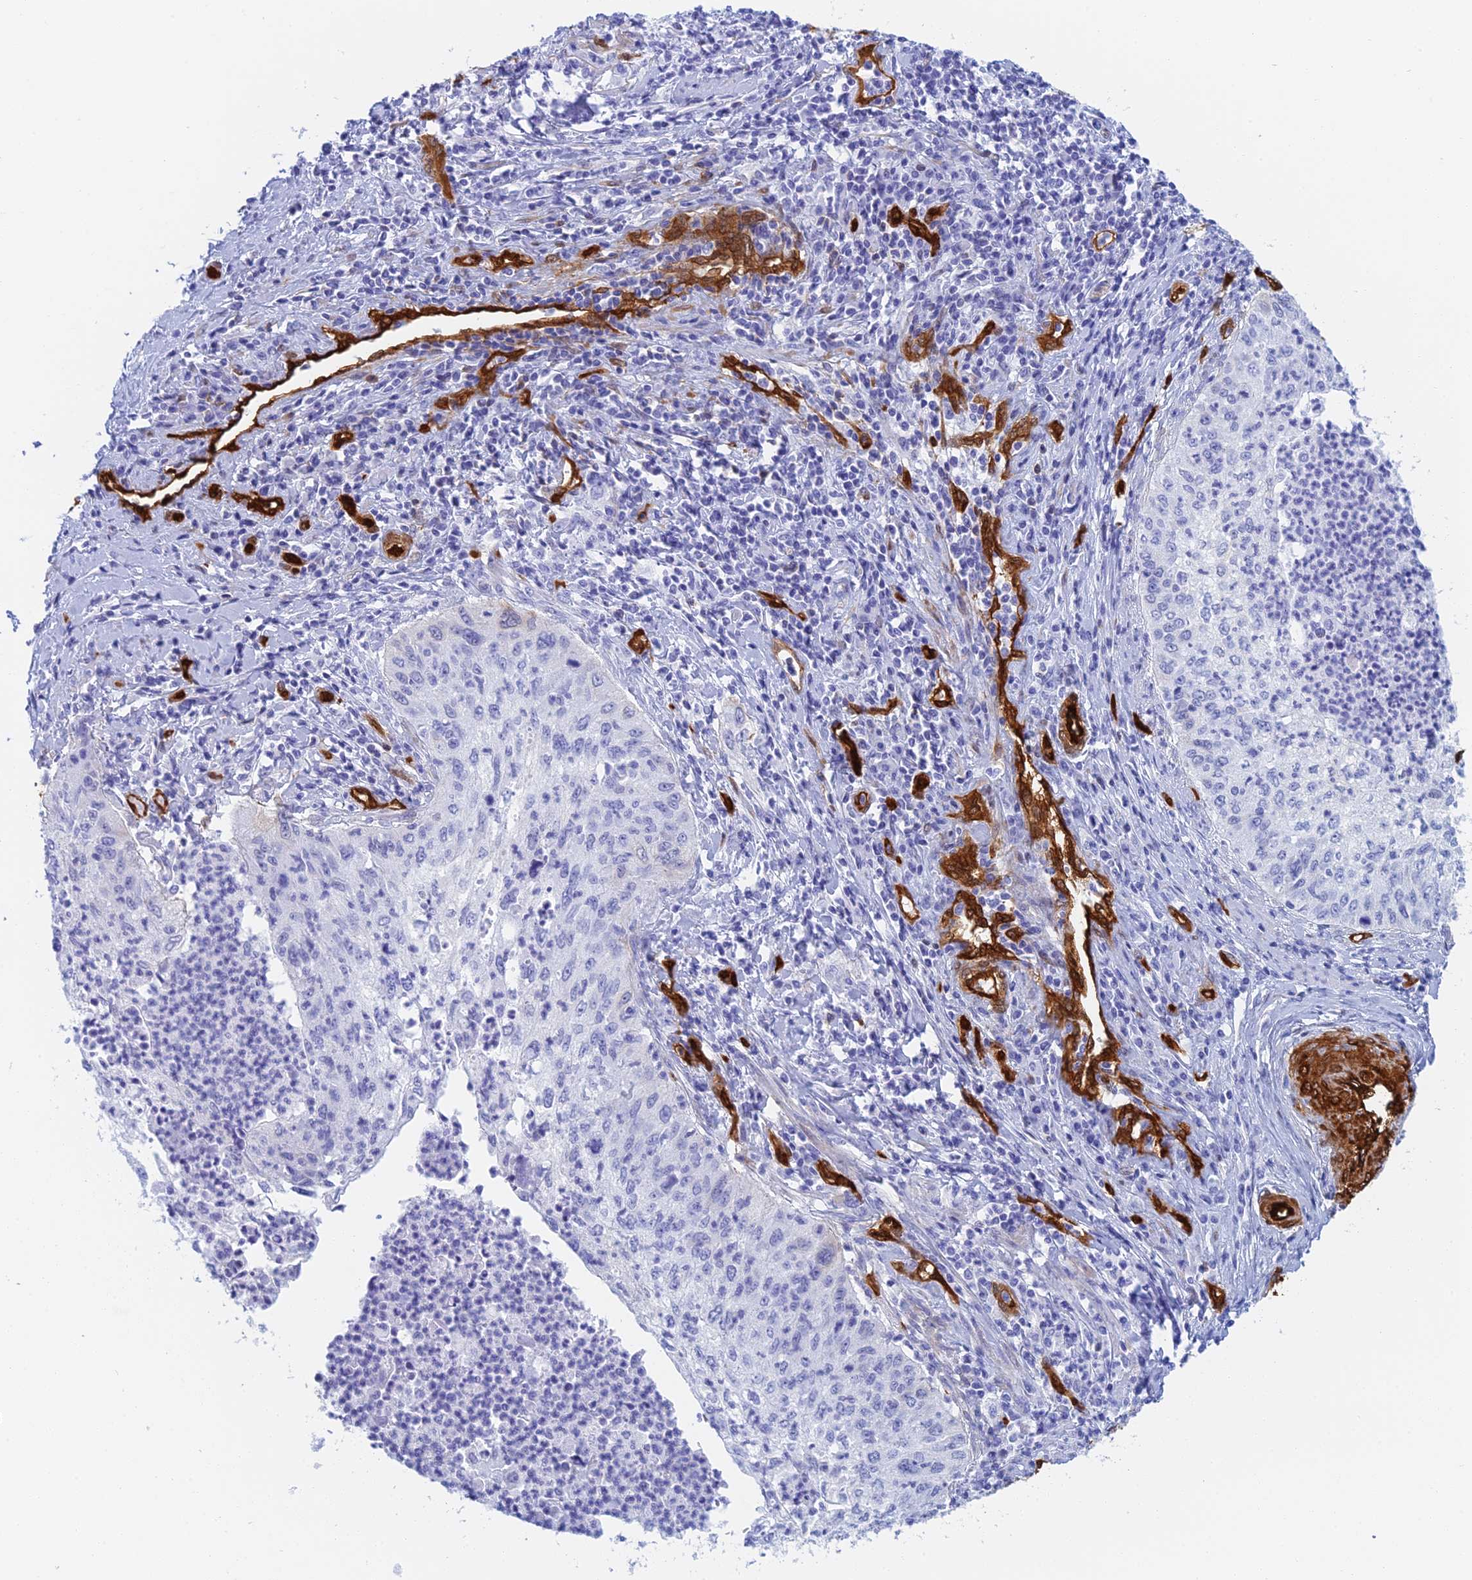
{"staining": {"intensity": "negative", "quantity": "none", "location": "none"}, "tissue": "cervical cancer", "cell_type": "Tumor cells", "image_type": "cancer", "snomed": [{"axis": "morphology", "description": "Squamous cell carcinoma, NOS"}, {"axis": "topography", "description": "Cervix"}], "caption": "High magnification brightfield microscopy of cervical cancer stained with DAB (brown) and counterstained with hematoxylin (blue): tumor cells show no significant positivity.", "gene": "CRIP2", "patient": {"sex": "female", "age": 30}}